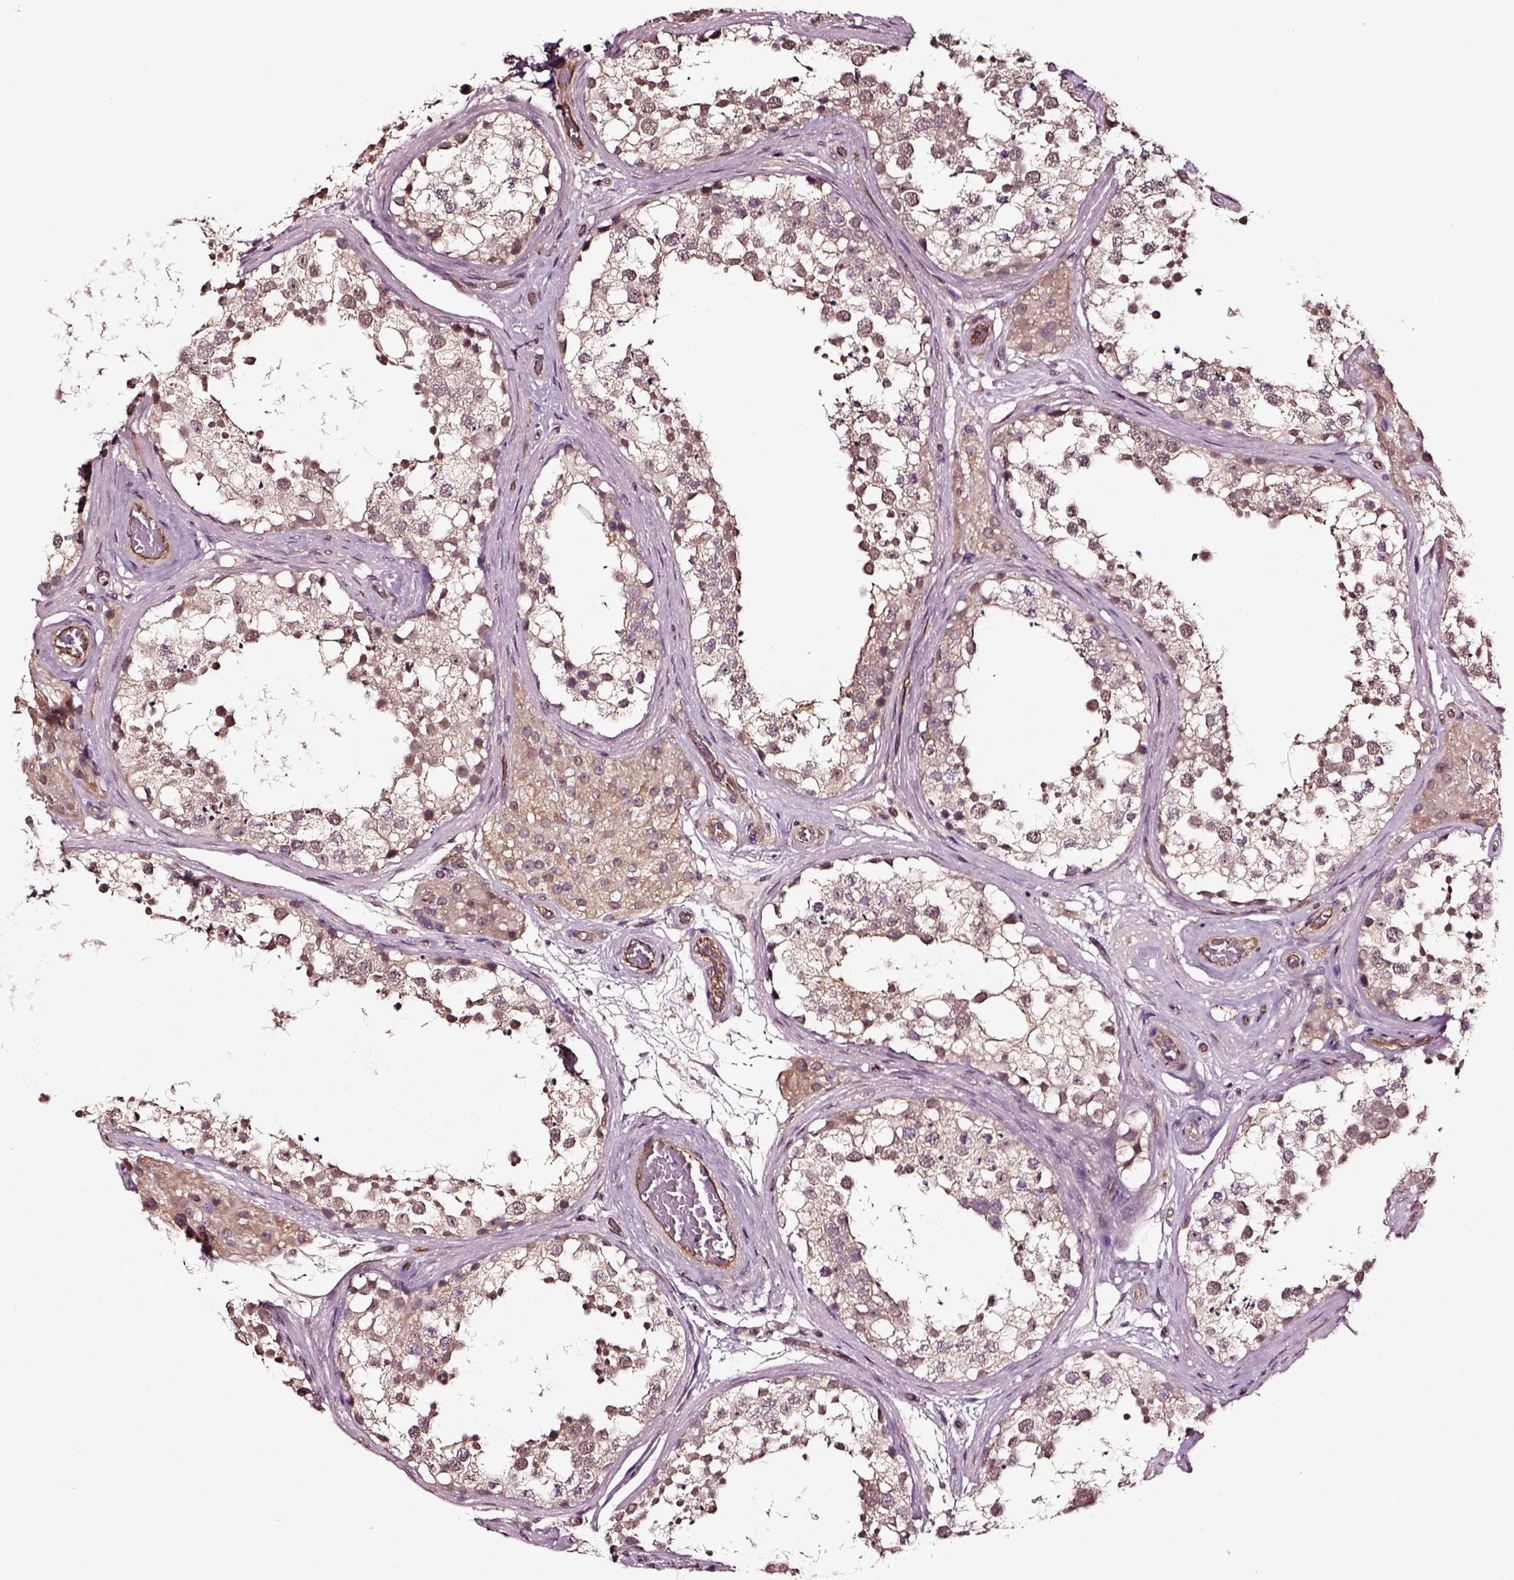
{"staining": {"intensity": "strong", "quantity": "<25%", "location": "cytoplasmic/membranous"}, "tissue": "testis", "cell_type": "Cells in seminiferous ducts", "image_type": "normal", "snomed": [{"axis": "morphology", "description": "Normal tissue, NOS"}, {"axis": "morphology", "description": "Seminoma, NOS"}, {"axis": "topography", "description": "Testis"}], "caption": "Testis was stained to show a protein in brown. There is medium levels of strong cytoplasmic/membranous positivity in about <25% of cells in seminiferous ducts. The protein of interest is shown in brown color, while the nuclei are stained blue.", "gene": "RASSF5", "patient": {"sex": "male", "age": 65}}